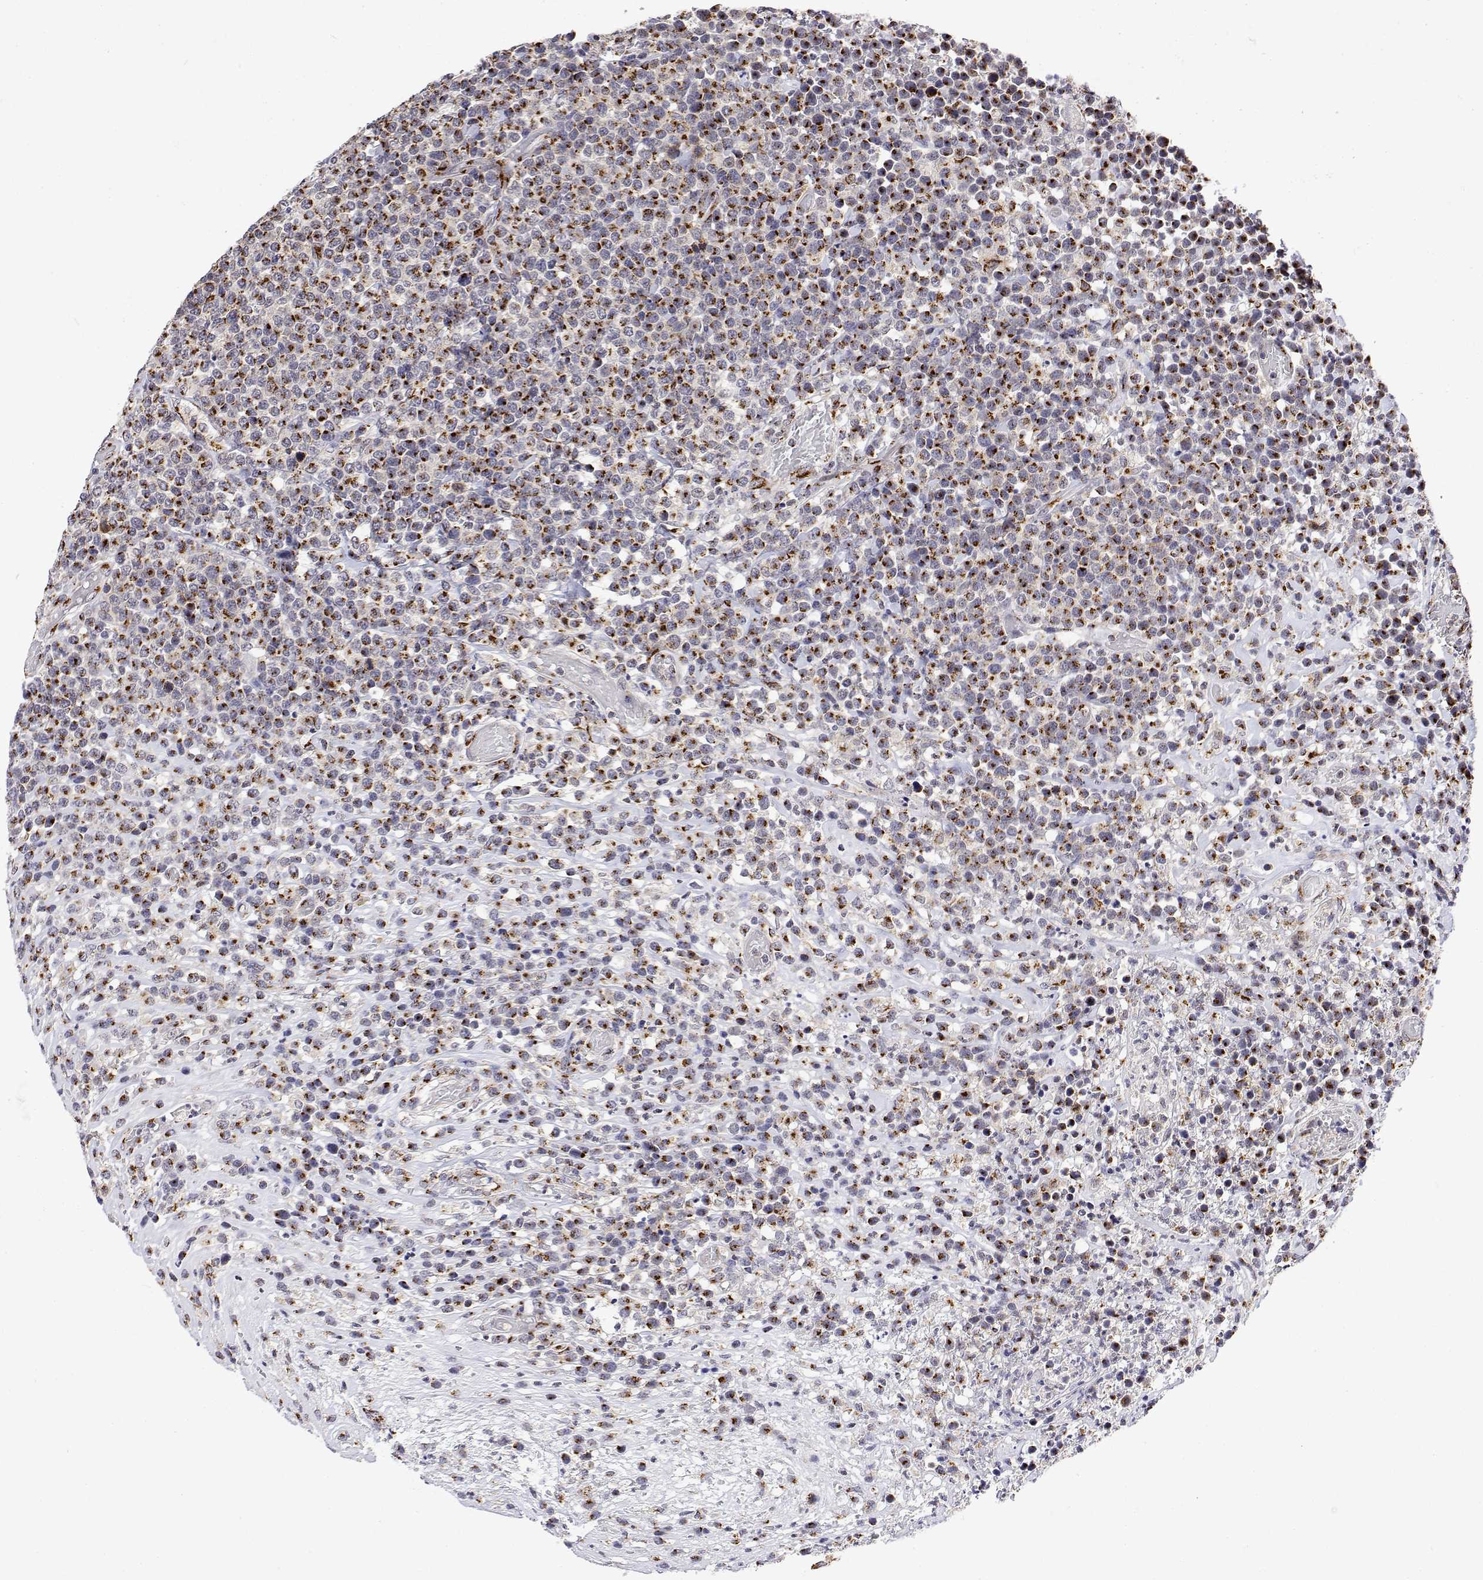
{"staining": {"intensity": "strong", "quantity": "25%-75%", "location": "cytoplasmic/membranous"}, "tissue": "lymphoma", "cell_type": "Tumor cells", "image_type": "cancer", "snomed": [{"axis": "morphology", "description": "Malignant lymphoma, non-Hodgkin's type, High grade"}, {"axis": "topography", "description": "Soft tissue"}], "caption": "Brown immunohistochemical staining in human lymphoma exhibits strong cytoplasmic/membranous staining in approximately 25%-75% of tumor cells. Ihc stains the protein of interest in brown and the nuclei are stained blue.", "gene": "YIPF3", "patient": {"sex": "female", "age": 56}}